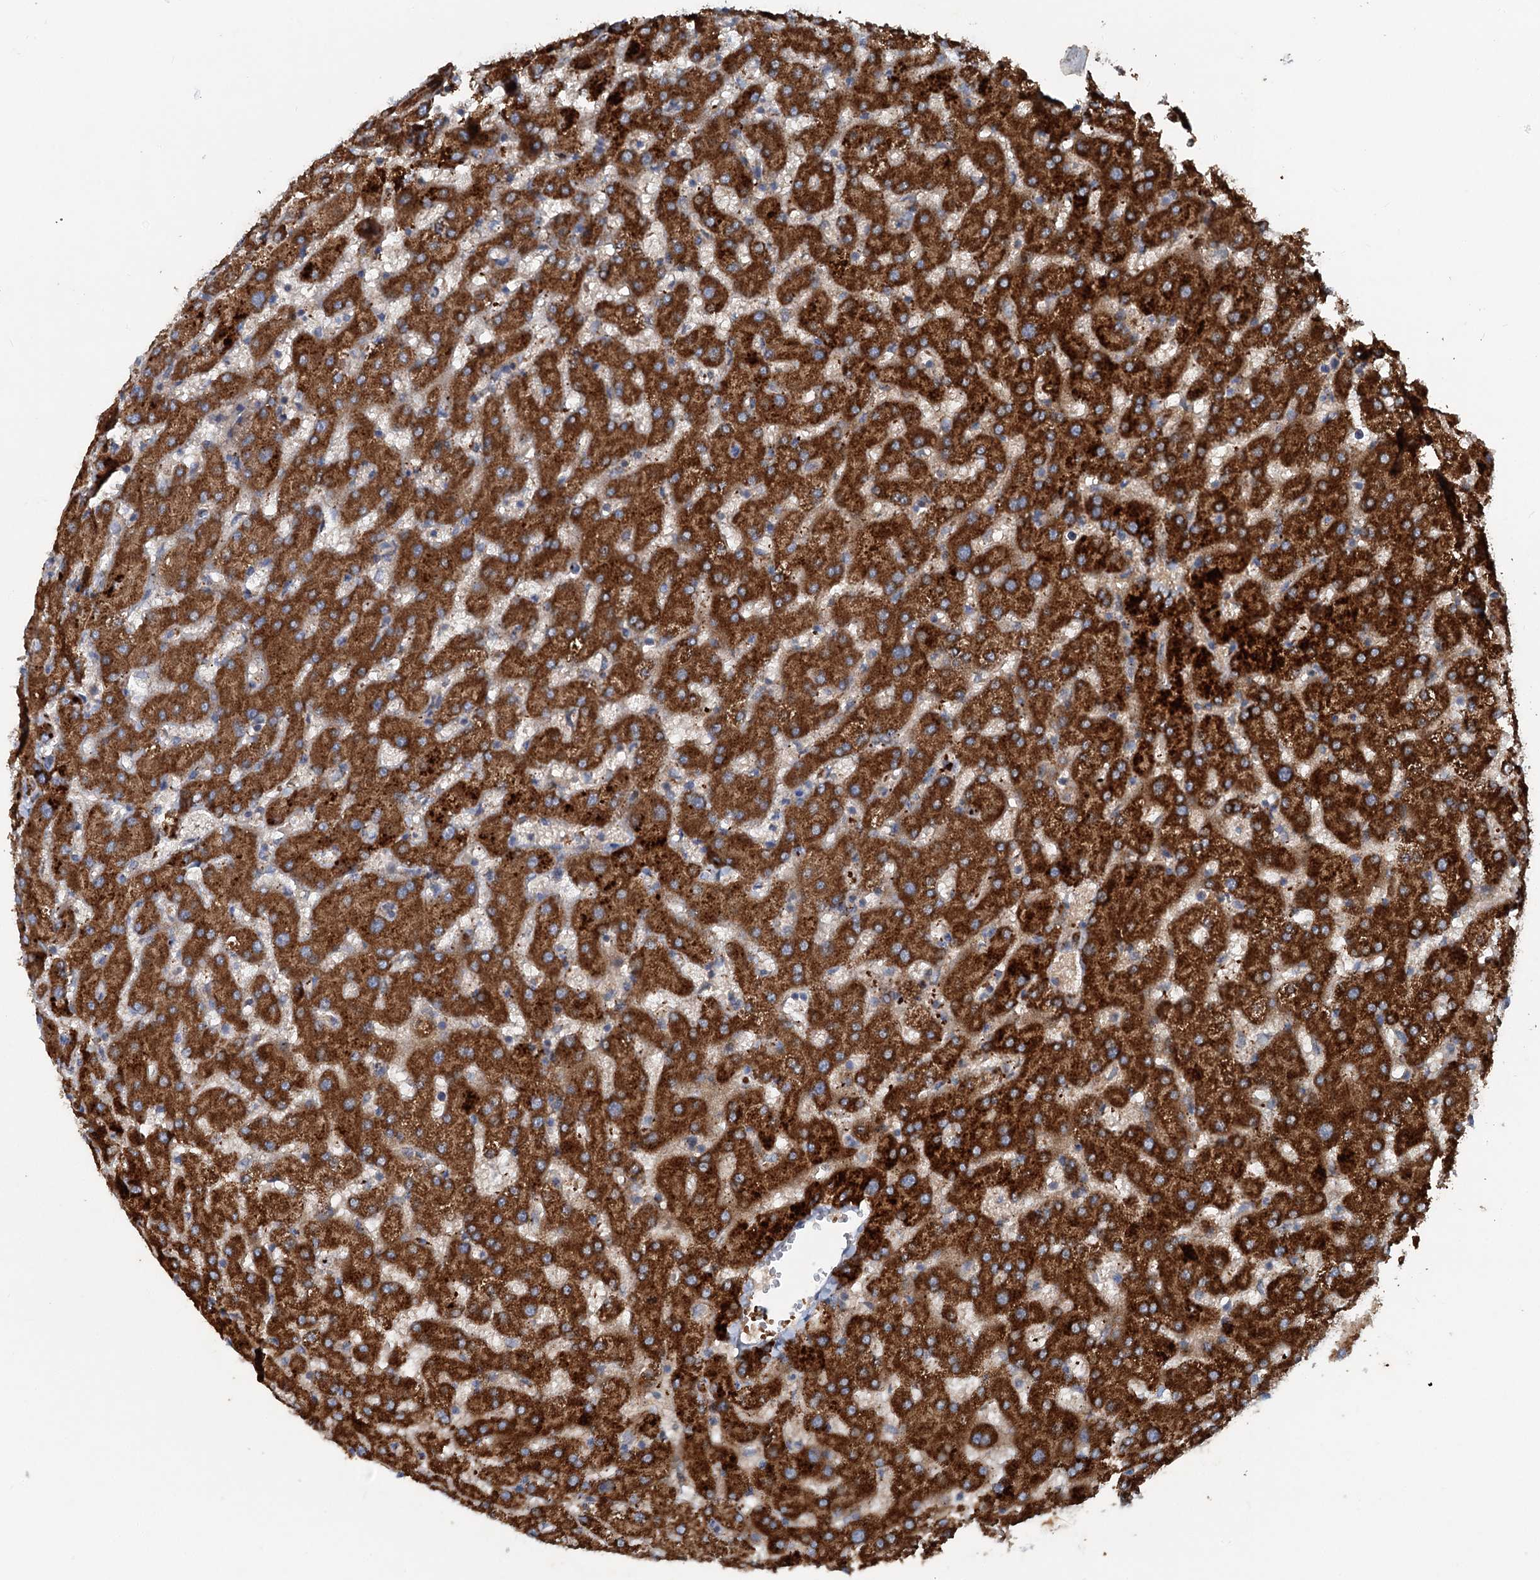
{"staining": {"intensity": "moderate", "quantity": ">75%", "location": "cytoplasmic/membranous"}, "tissue": "liver", "cell_type": "Cholangiocytes", "image_type": "normal", "snomed": [{"axis": "morphology", "description": "Normal tissue, NOS"}, {"axis": "topography", "description": "Liver"}], "caption": "A high-resolution histopathology image shows immunohistochemistry staining of unremarkable liver, which displays moderate cytoplasmic/membranous expression in approximately >75% of cholangiocytes. The staining is performed using DAB (3,3'-diaminobenzidine) brown chromogen to label protein expression. The nuclei are counter-stained blue using hematoxylin.", "gene": "N4BP2L2", "patient": {"sex": "female", "age": 63}}